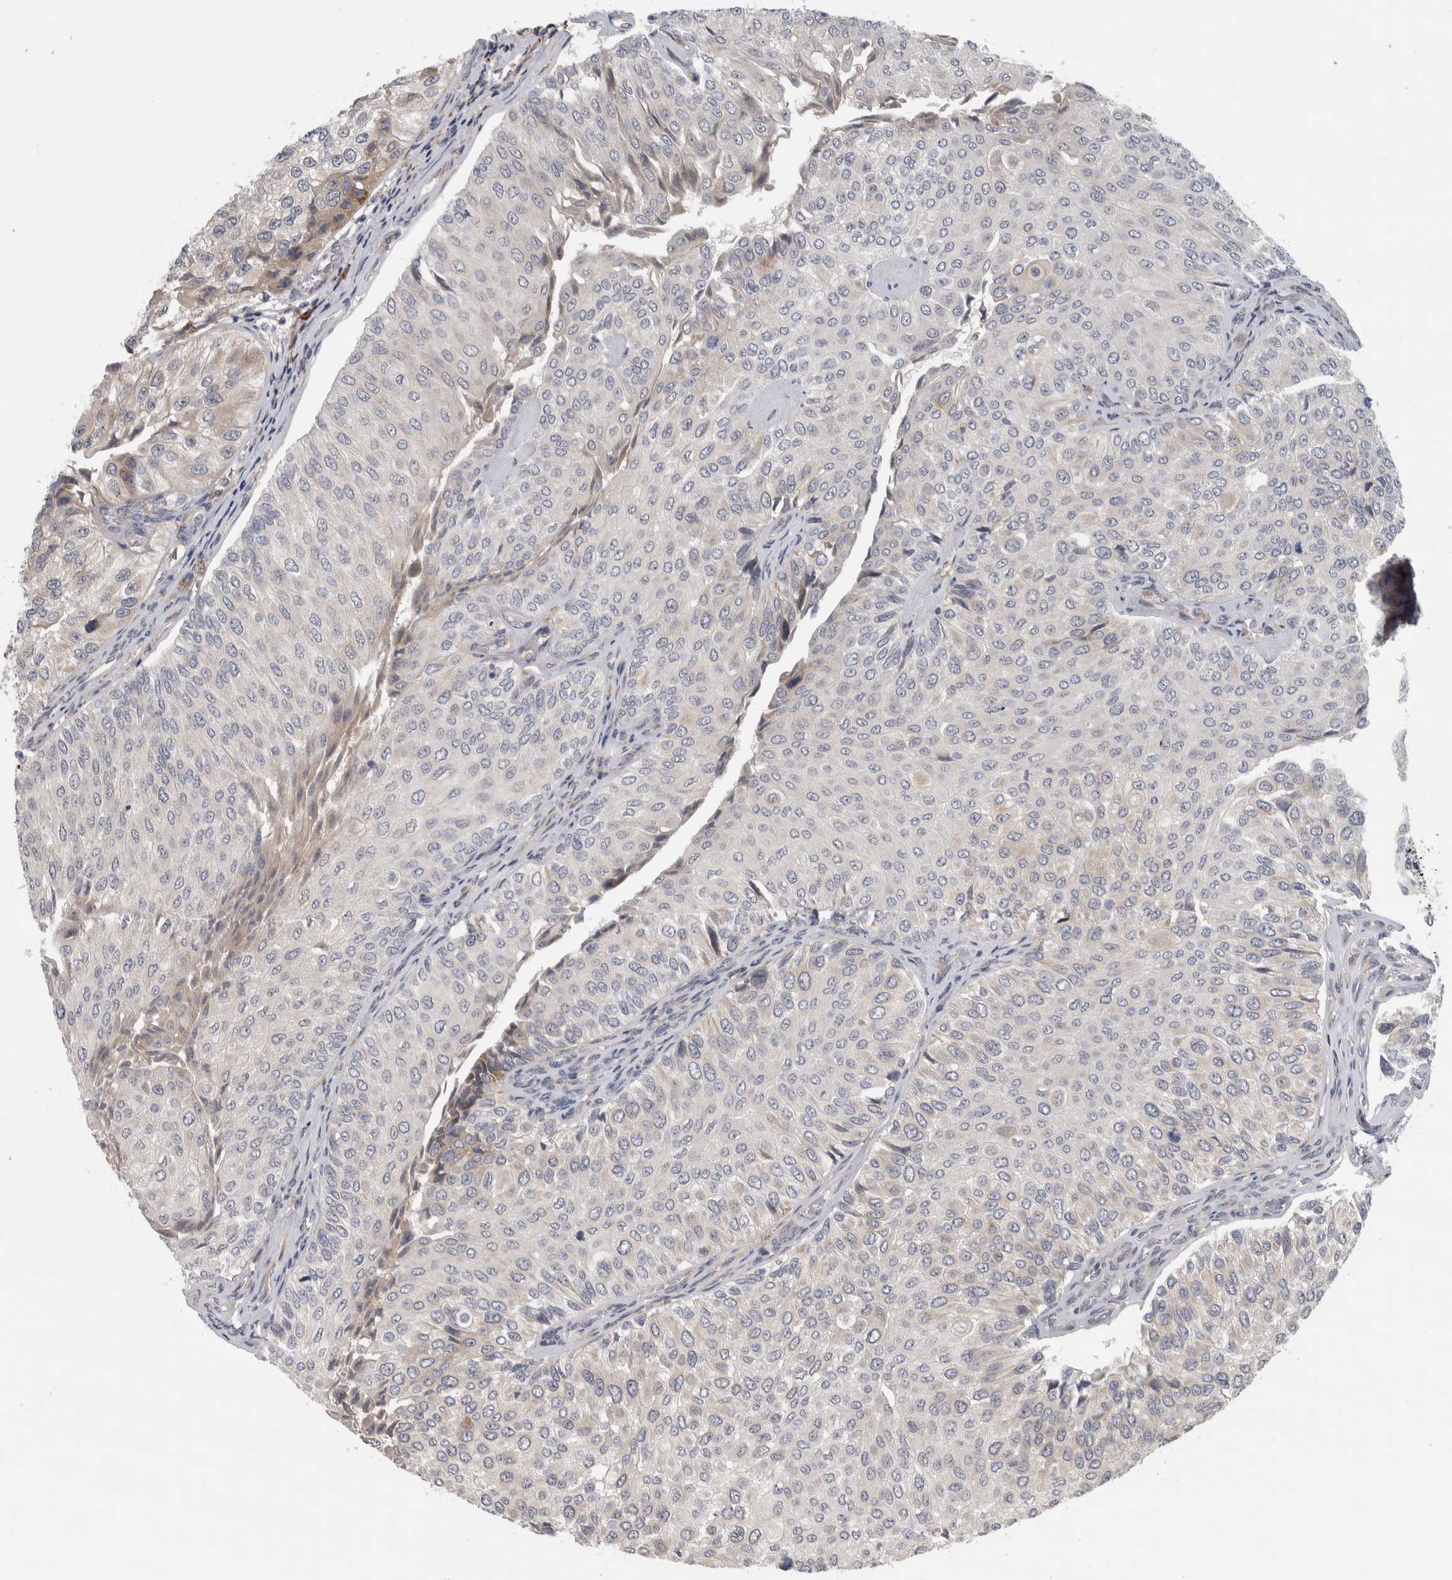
{"staining": {"intensity": "weak", "quantity": "<25%", "location": "cytoplasmic/membranous"}, "tissue": "urothelial cancer", "cell_type": "Tumor cells", "image_type": "cancer", "snomed": [{"axis": "morphology", "description": "Urothelial carcinoma, High grade"}, {"axis": "topography", "description": "Kidney"}, {"axis": "topography", "description": "Urinary bladder"}], "caption": "Urothelial cancer was stained to show a protein in brown. There is no significant positivity in tumor cells.", "gene": "ADPRM", "patient": {"sex": "male", "age": 77}}